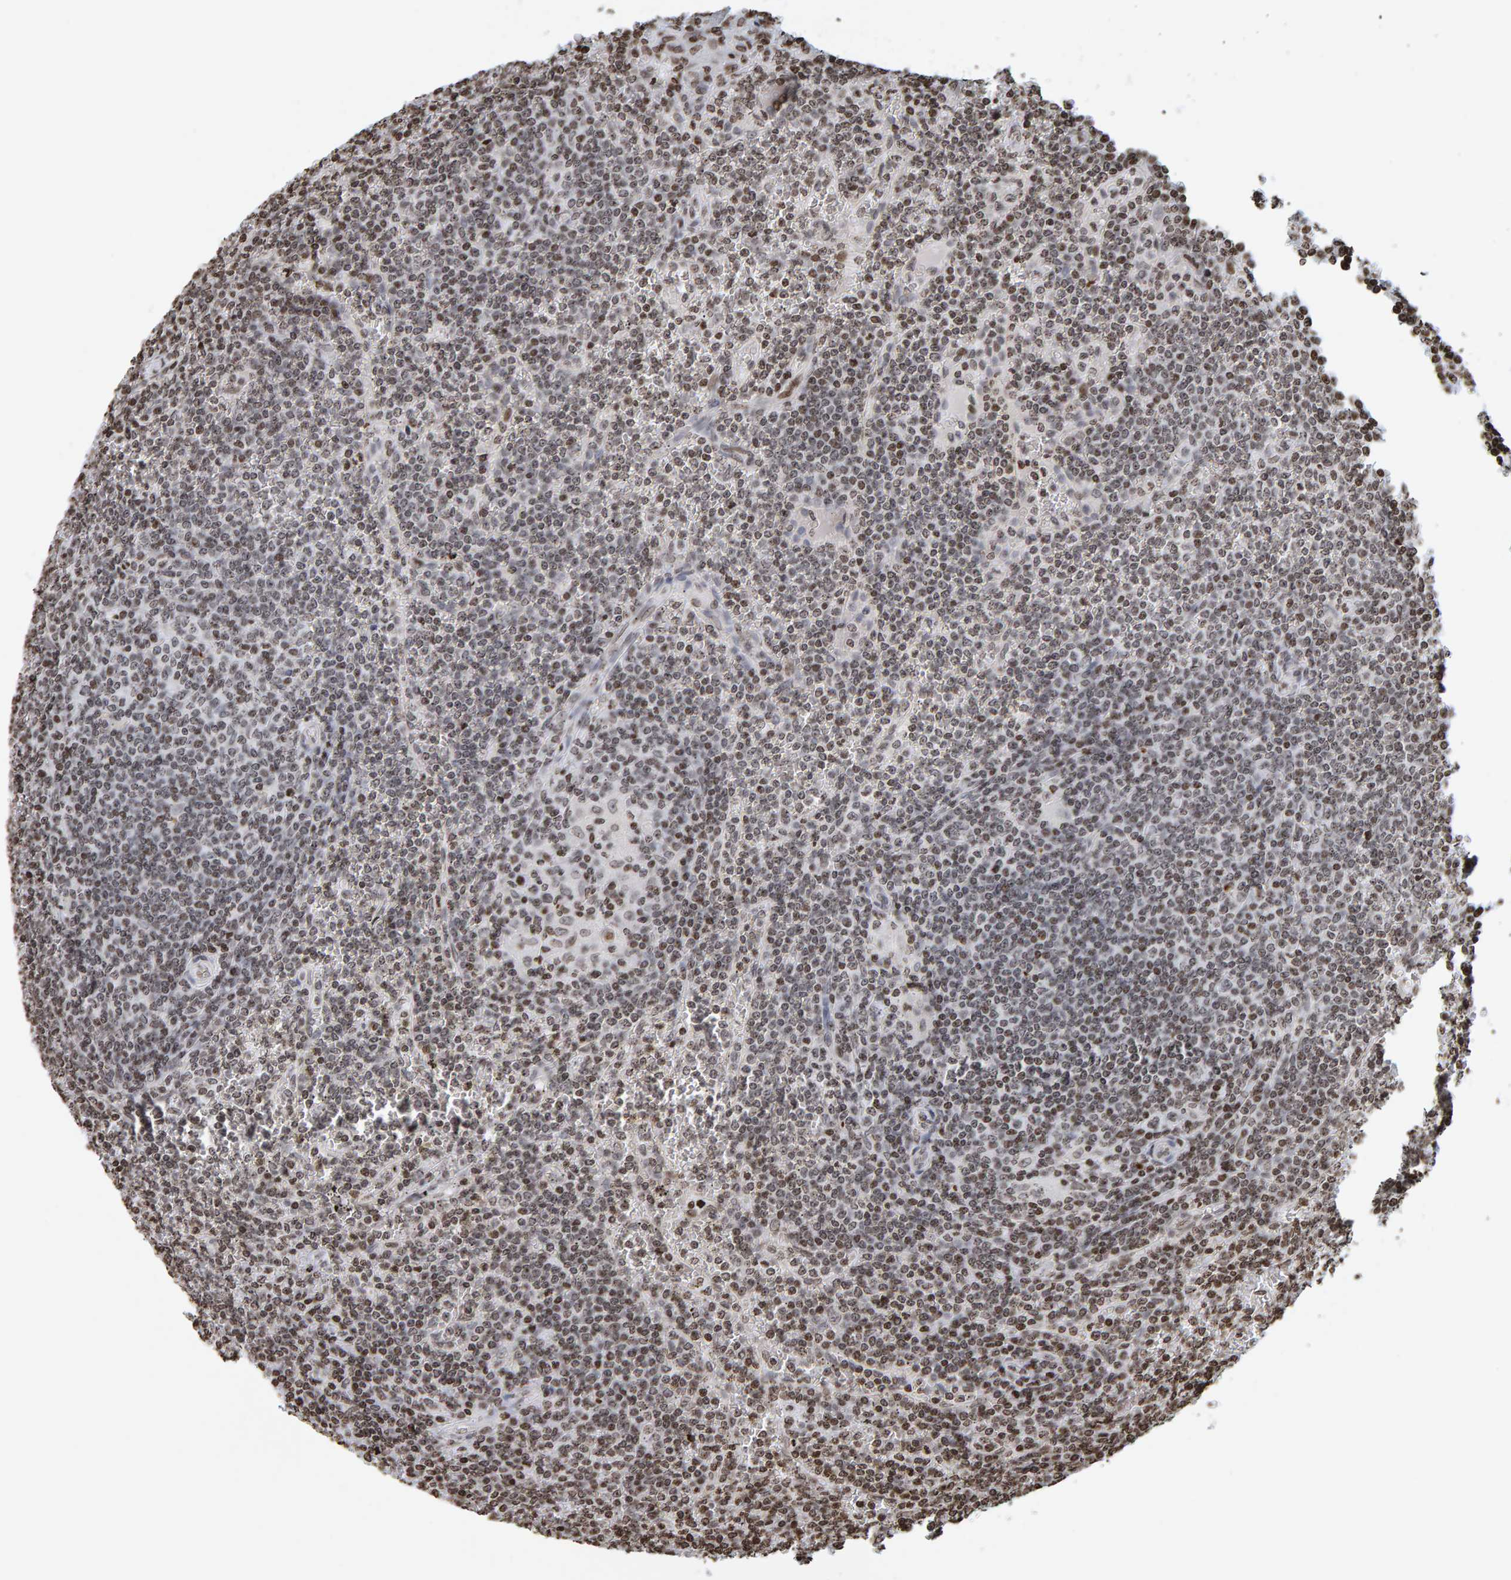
{"staining": {"intensity": "moderate", "quantity": "25%-75%", "location": "nuclear"}, "tissue": "lymphoma", "cell_type": "Tumor cells", "image_type": "cancer", "snomed": [{"axis": "morphology", "description": "Malignant lymphoma, non-Hodgkin's type, Low grade"}, {"axis": "topography", "description": "Spleen"}], "caption": "DAB immunohistochemical staining of human lymphoma exhibits moderate nuclear protein positivity in about 25%-75% of tumor cells.", "gene": "BRF2", "patient": {"sex": "female", "age": 19}}